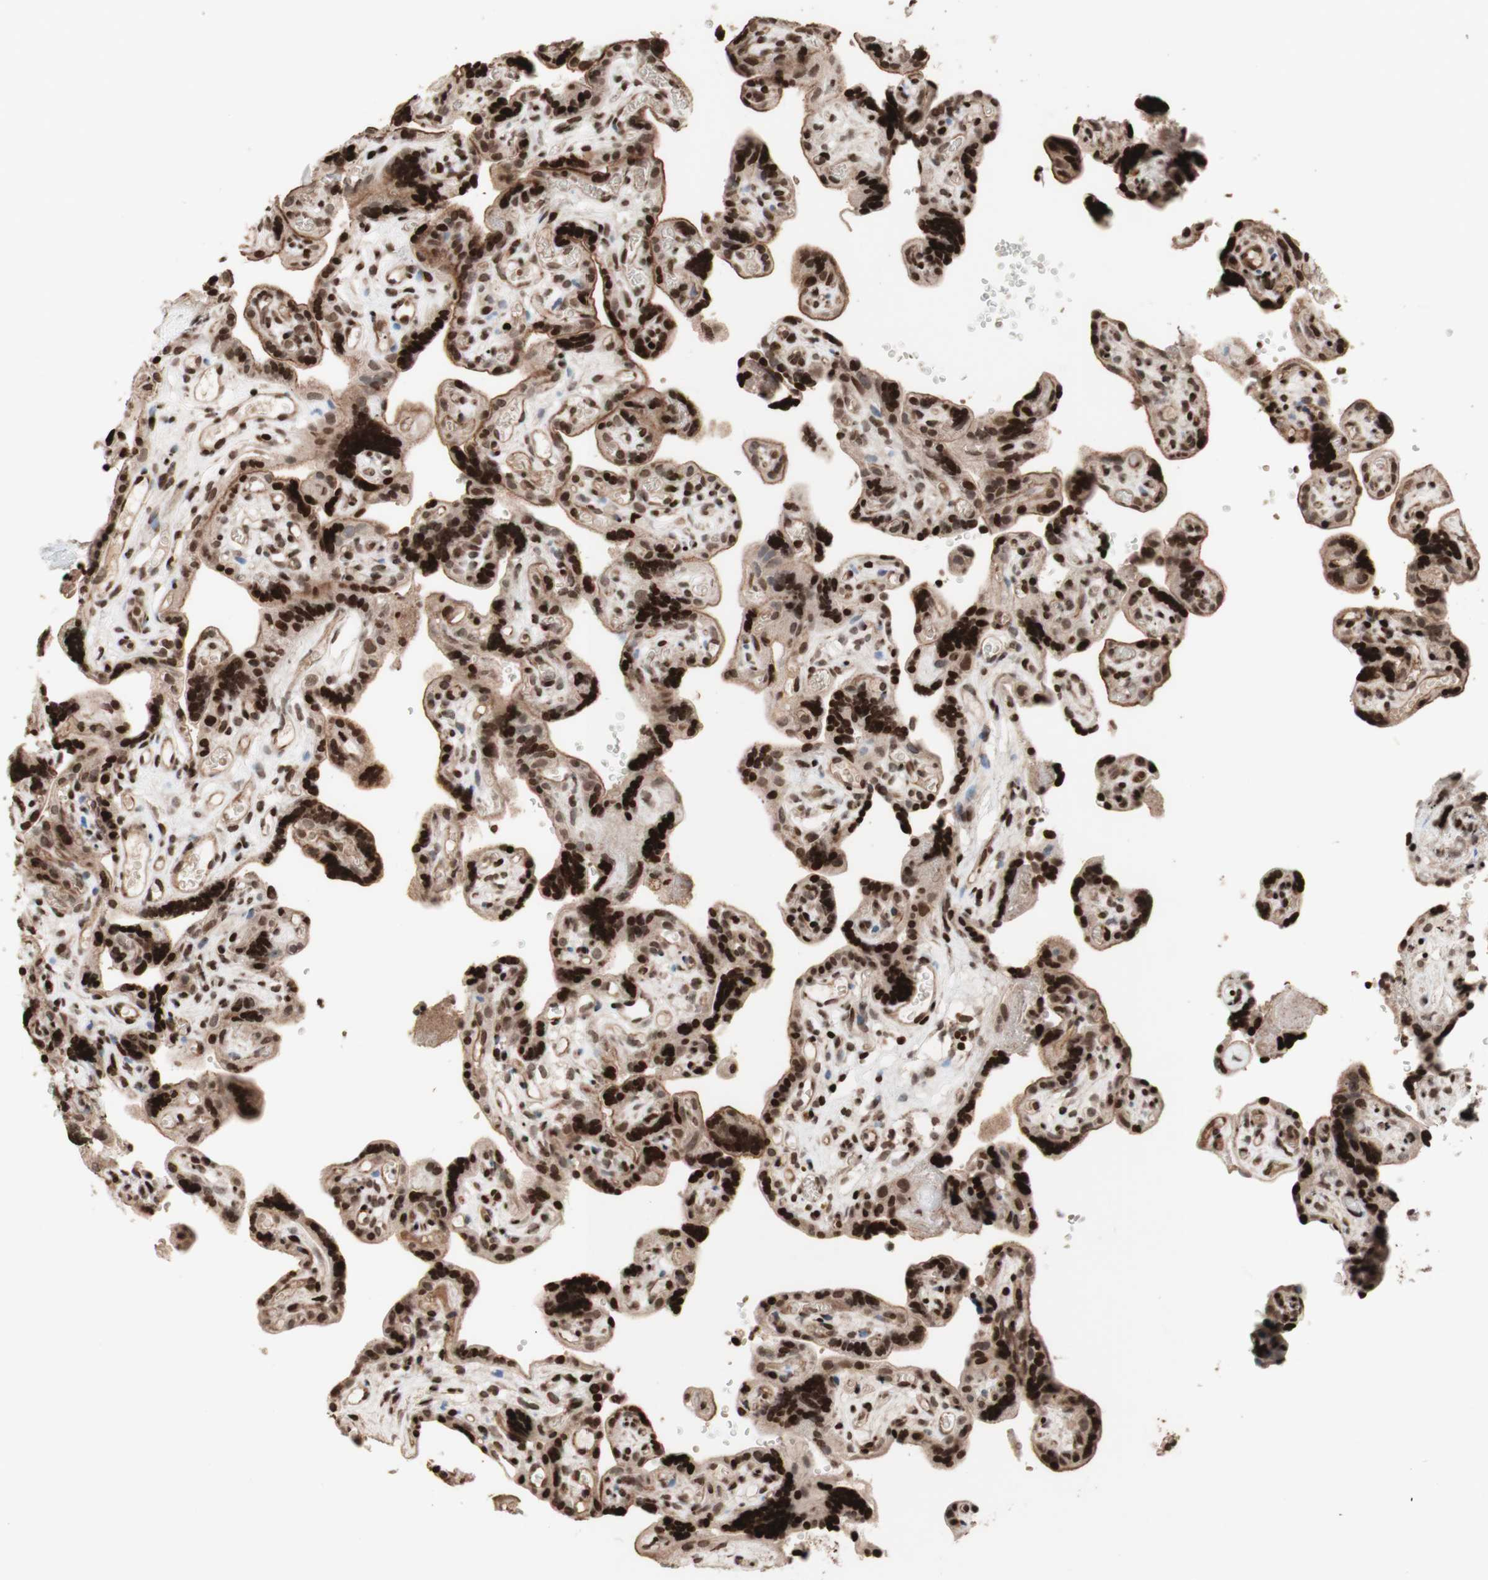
{"staining": {"intensity": "weak", "quantity": ">75%", "location": "cytoplasmic/membranous"}, "tissue": "placenta", "cell_type": "Decidual cells", "image_type": "normal", "snomed": [{"axis": "morphology", "description": "Normal tissue, NOS"}, {"axis": "topography", "description": "Placenta"}], "caption": "This micrograph displays immunohistochemistry (IHC) staining of unremarkable human placenta, with low weak cytoplasmic/membranous staining in approximately >75% of decidual cells.", "gene": "POLA1", "patient": {"sex": "female", "age": 30}}